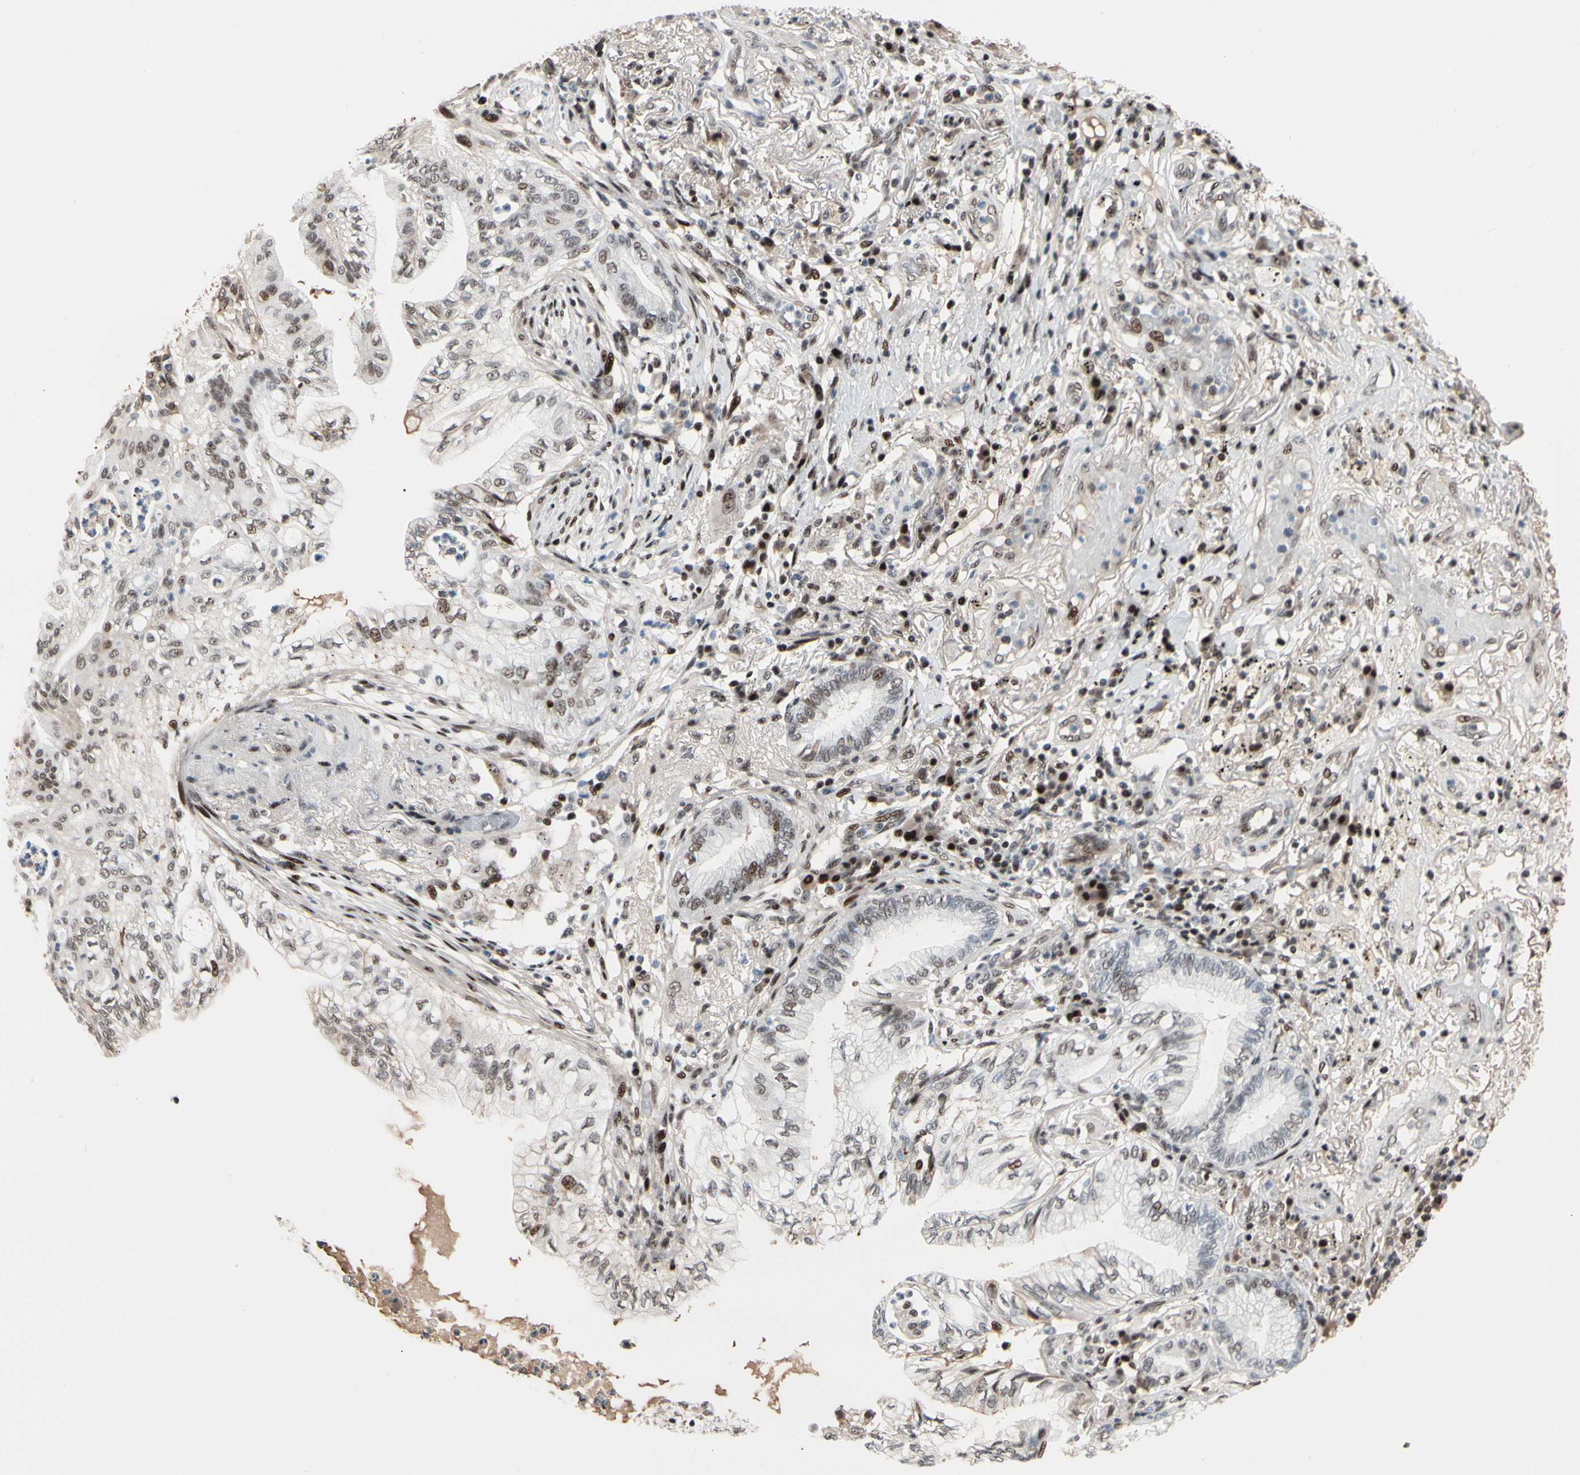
{"staining": {"intensity": "moderate", "quantity": "<25%", "location": "nuclear"}, "tissue": "lung cancer", "cell_type": "Tumor cells", "image_type": "cancer", "snomed": [{"axis": "morphology", "description": "Normal tissue, NOS"}, {"axis": "morphology", "description": "Adenocarcinoma, NOS"}, {"axis": "topography", "description": "Bronchus"}, {"axis": "topography", "description": "Lung"}], "caption": "Tumor cells exhibit low levels of moderate nuclear positivity in about <25% of cells in human lung cancer (adenocarcinoma). (IHC, brightfield microscopy, high magnification).", "gene": "FOXO3", "patient": {"sex": "female", "age": 70}}